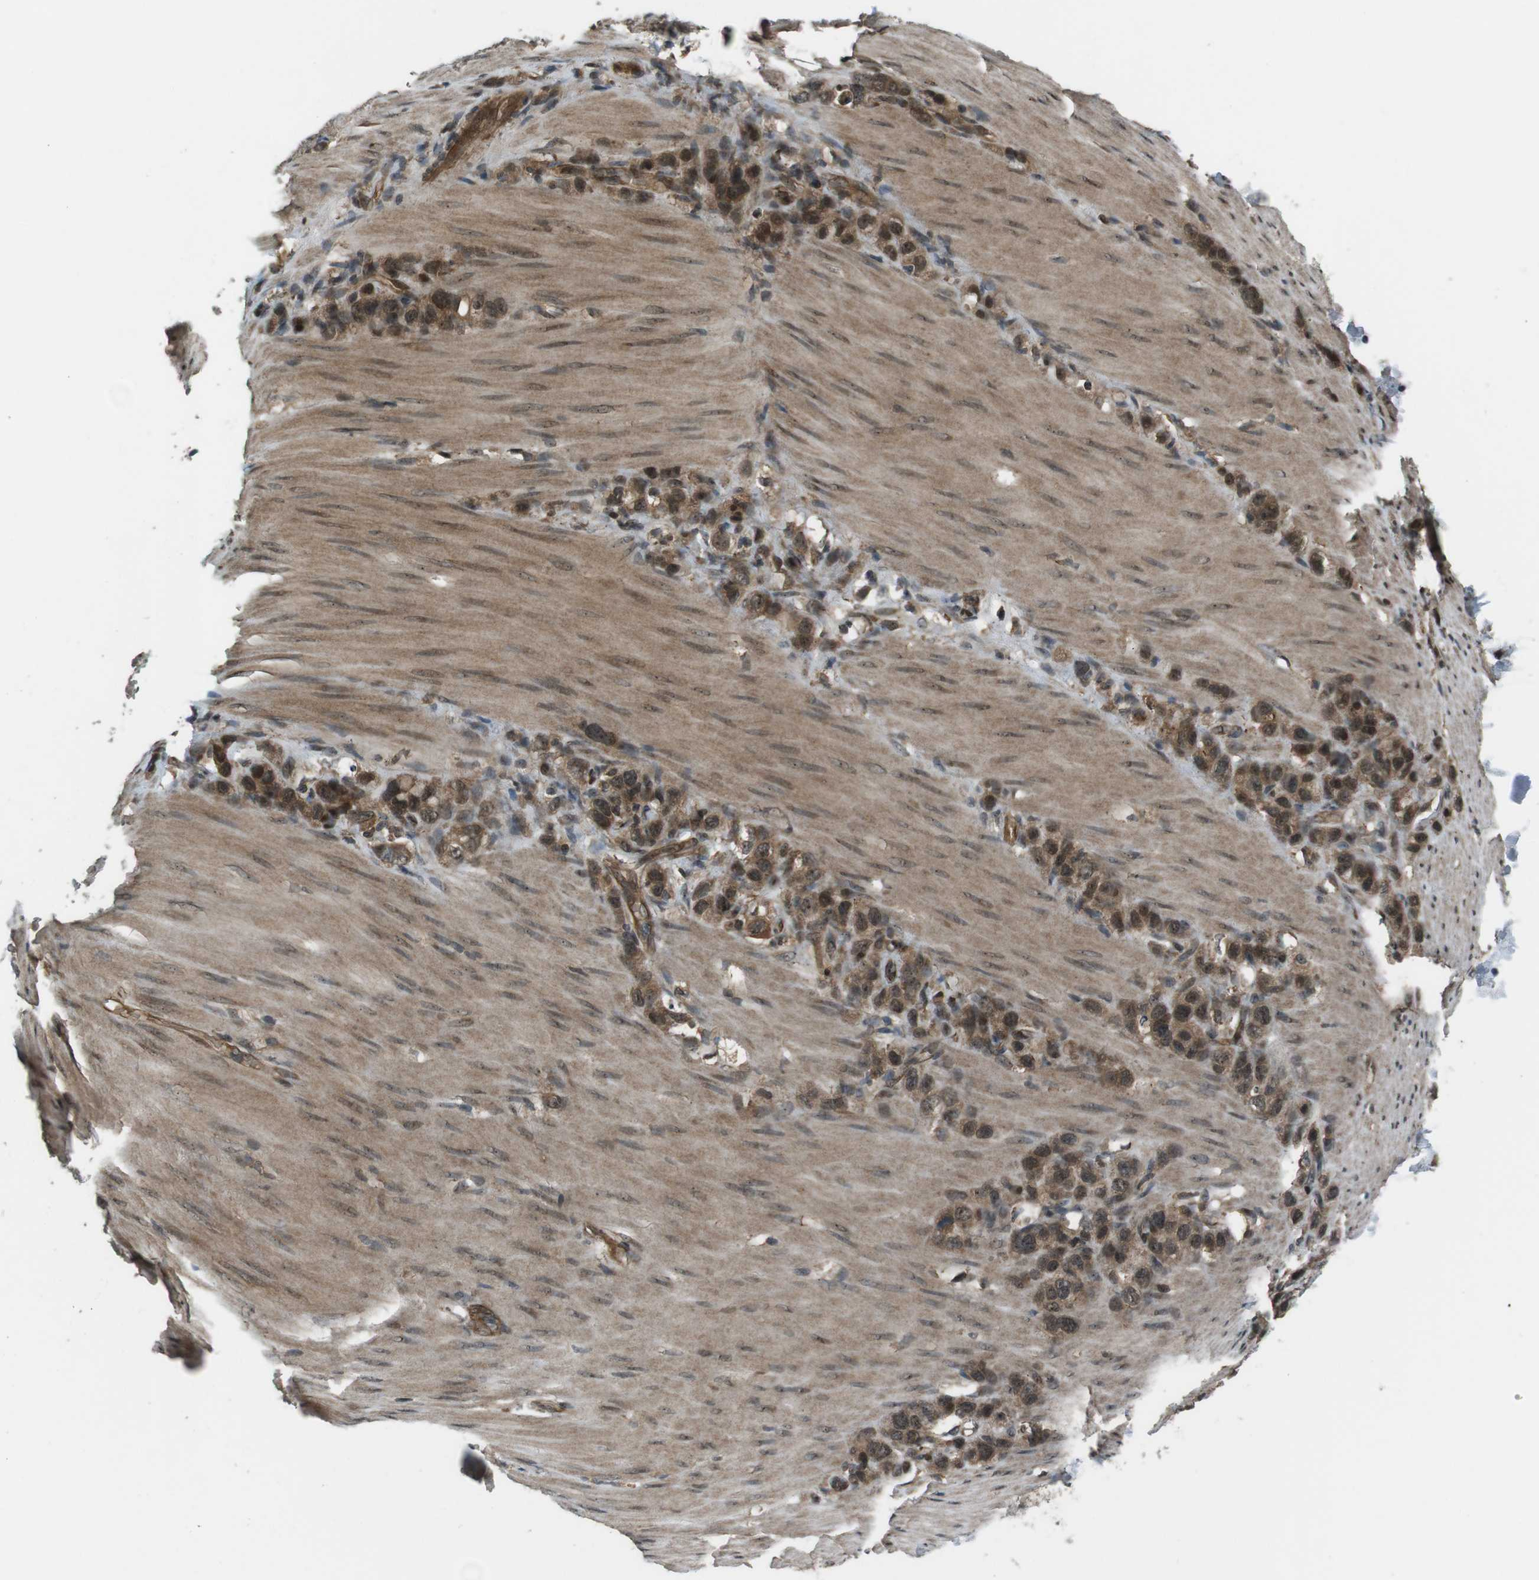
{"staining": {"intensity": "moderate", "quantity": ">75%", "location": "cytoplasmic/membranous,nuclear"}, "tissue": "stomach cancer", "cell_type": "Tumor cells", "image_type": "cancer", "snomed": [{"axis": "morphology", "description": "Normal tissue, NOS"}, {"axis": "morphology", "description": "Adenocarcinoma, NOS"}, {"axis": "morphology", "description": "Adenocarcinoma, High grade"}, {"axis": "topography", "description": "Stomach, upper"}, {"axis": "topography", "description": "Stomach"}], "caption": "Protein expression analysis of stomach high-grade adenocarcinoma shows moderate cytoplasmic/membranous and nuclear staining in approximately >75% of tumor cells.", "gene": "TIAM2", "patient": {"sex": "female", "age": 65}}